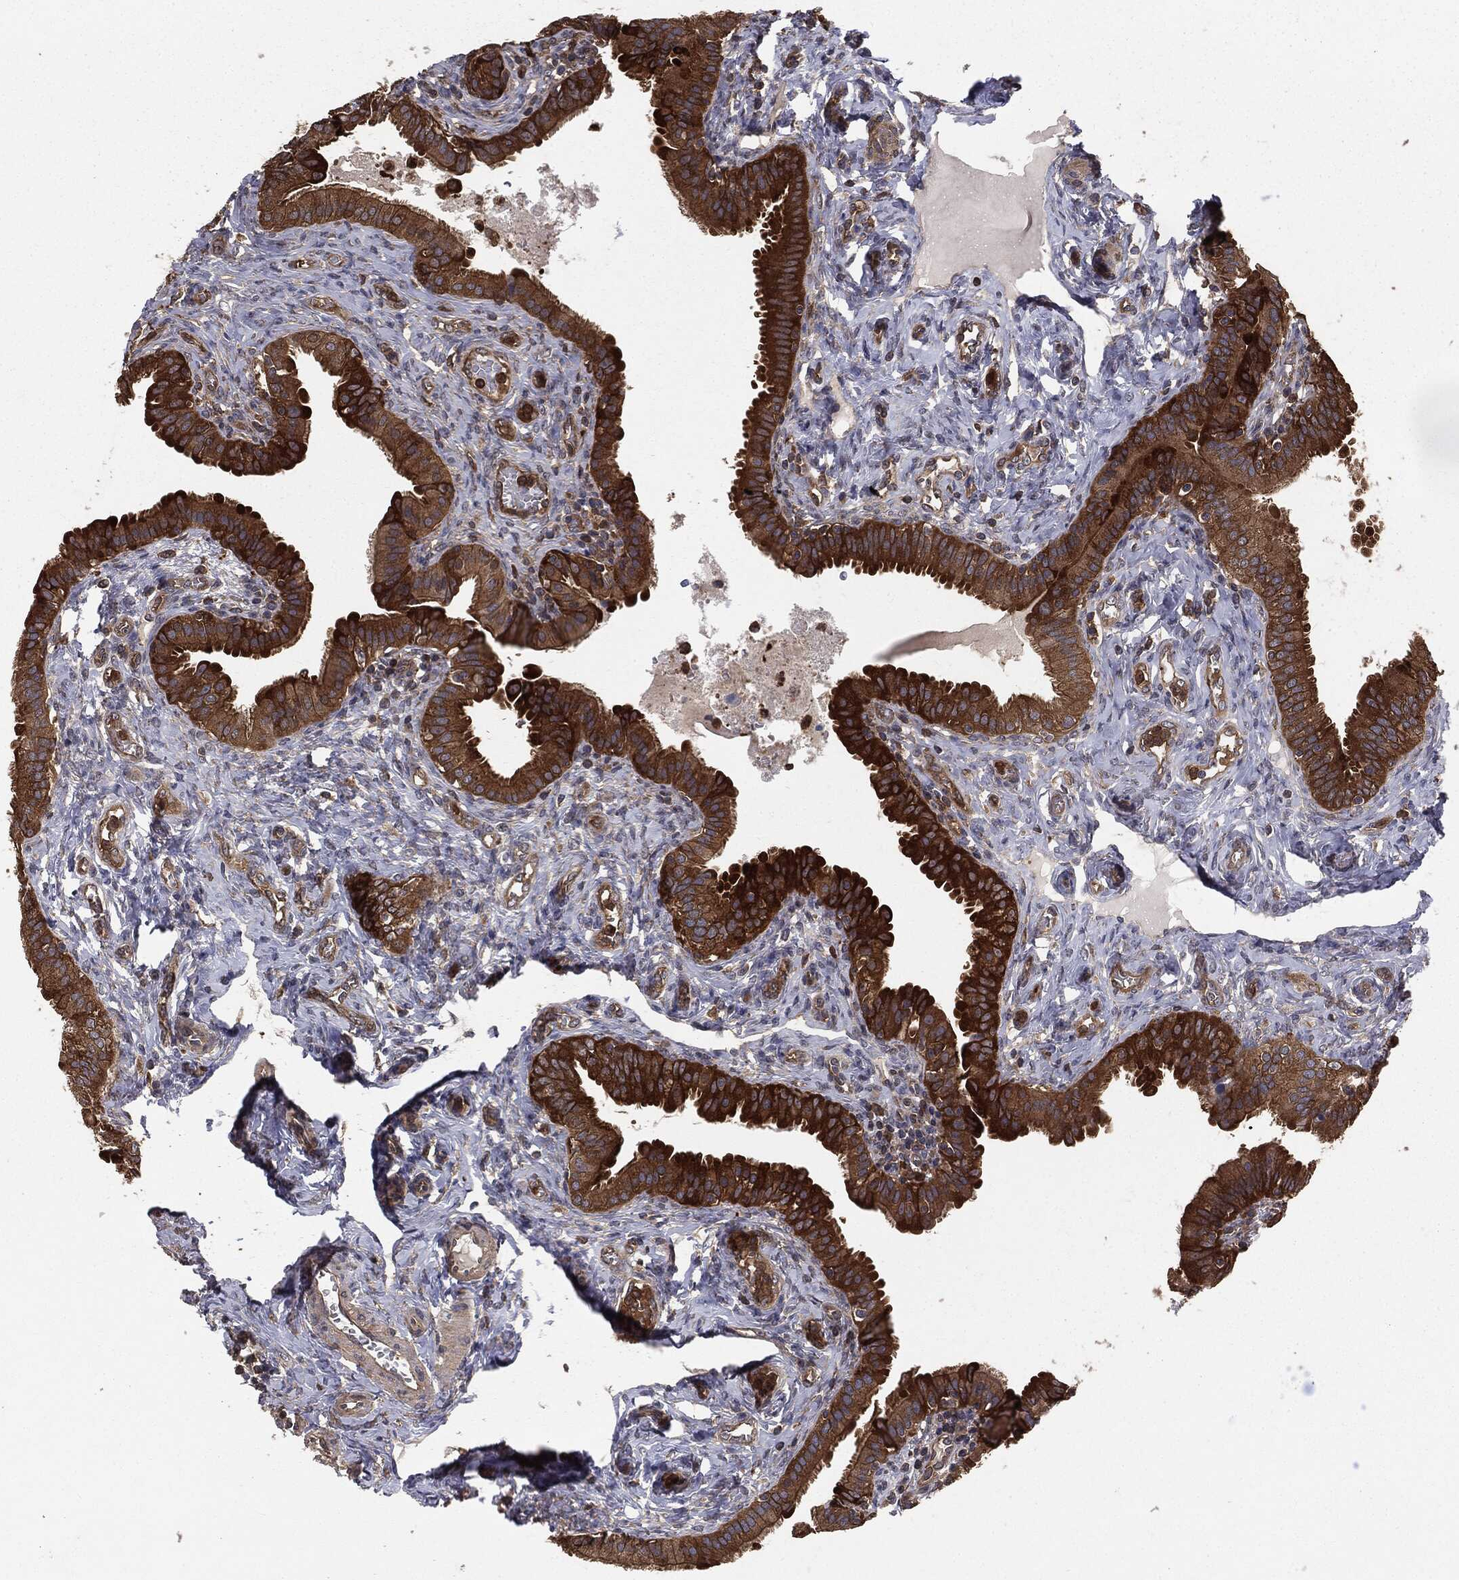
{"staining": {"intensity": "strong", "quantity": ">75%", "location": "cytoplasmic/membranous"}, "tissue": "fallopian tube", "cell_type": "Glandular cells", "image_type": "normal", "snomed": [{"axis": "morphology", "description": "Normal tissue, NOS"}, {"axis": "topography", "description": "Fallopian tube"}], "caption": "Glandular cells exhibit high levels of strong cytoplasmic/membranous expression in approximately >75% of cells in unremarkable human fallopian tube. The staining is performed using DAB (3,3'-diaminobenzidine) brown chromogen to label protein expression. The nuclei are counter-stained blue using hematoxylin.", "gene": "GNB5", "patient": {"sex": "female", "age": 41}}